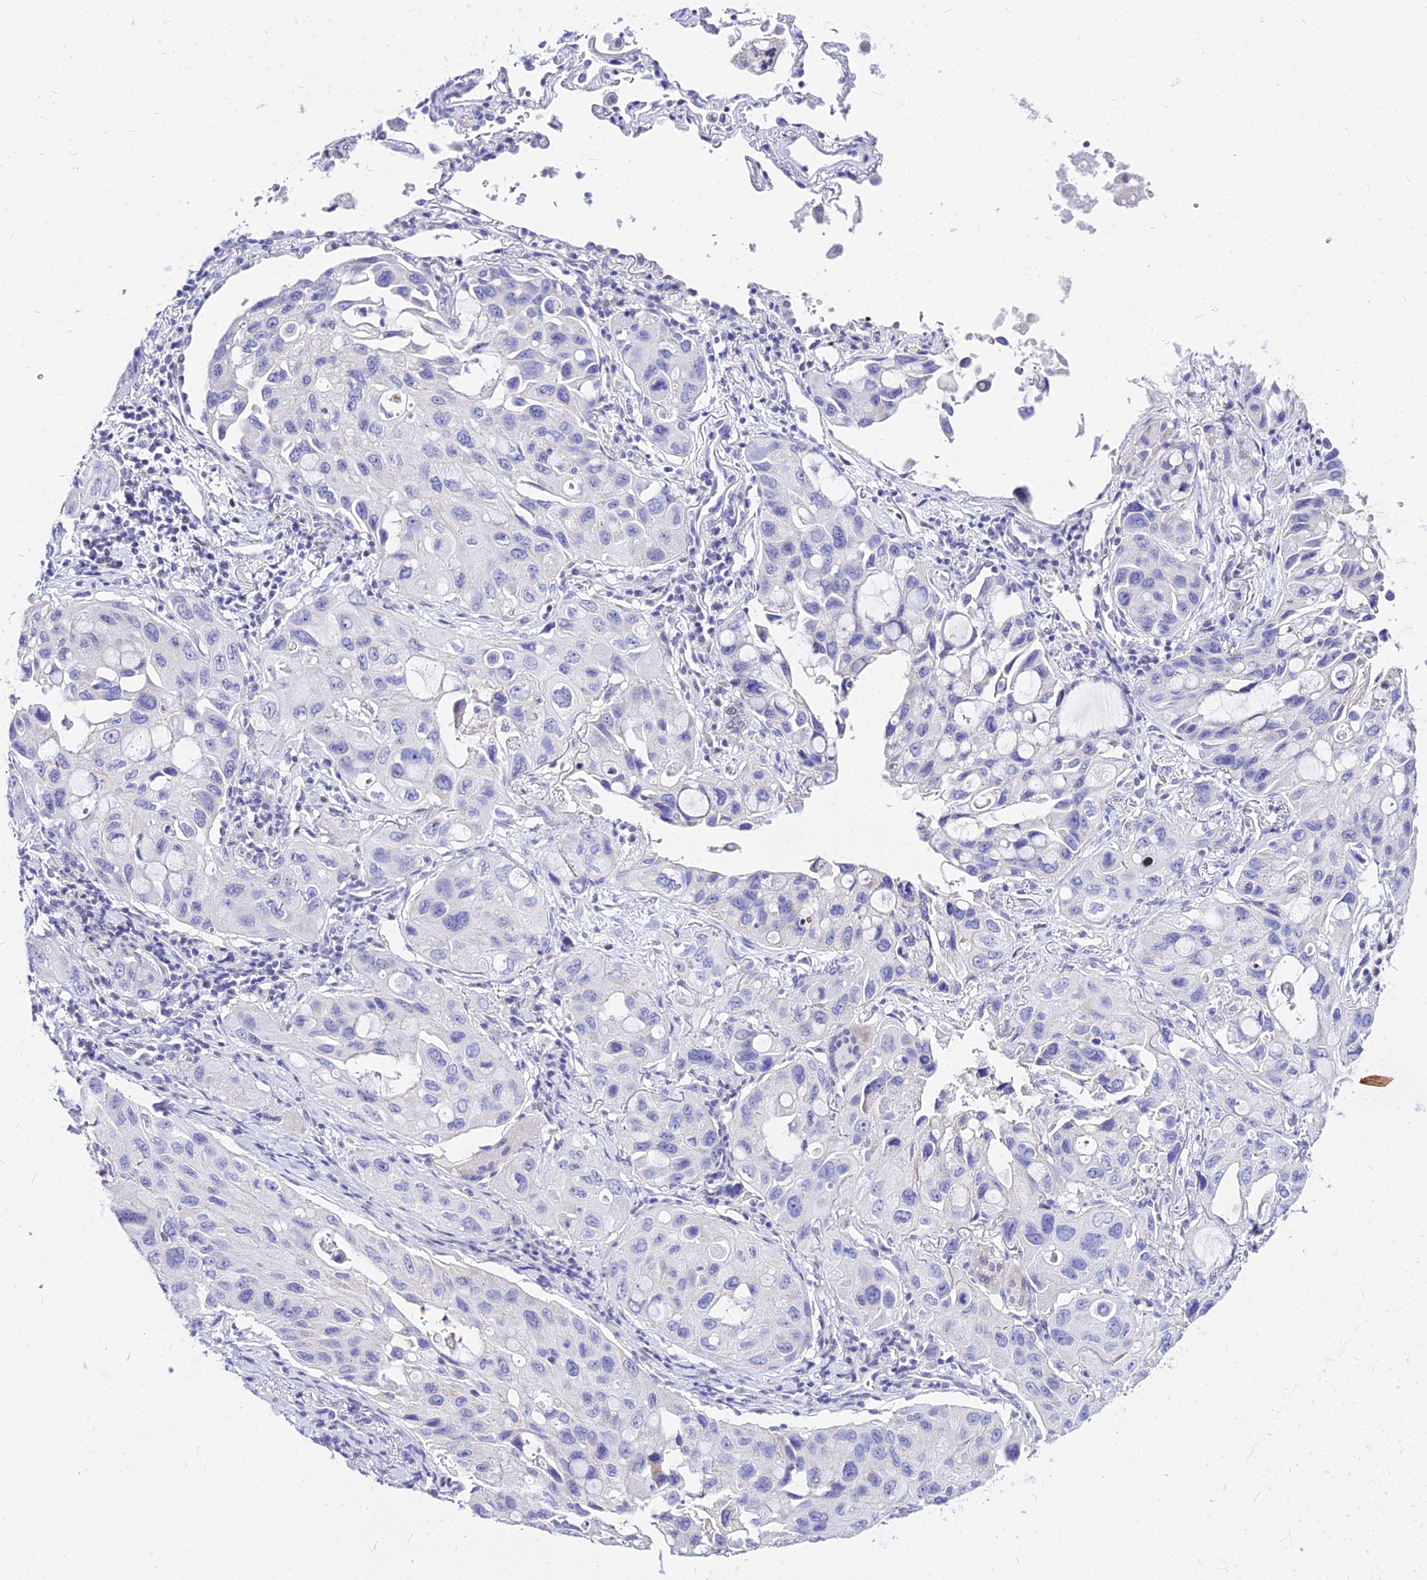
{"staining": {"intensity": "negative", "quantity": "none", "location": "none"}, "tissue": "lung cancer", "cell_type": "Tumor cells", "image_type": "cancer", "snomed": [{"axis": "morphology", "description": "Squamous cell carcinoma, NOS"}, {"axis": "topography", "description": "Lung"}], "caption": "Tumor cells are negative for protein expression in human squamous cell carcinoma (lung).", "gene": "CARD18", "patient": {"sex": "female", "age": 73}}